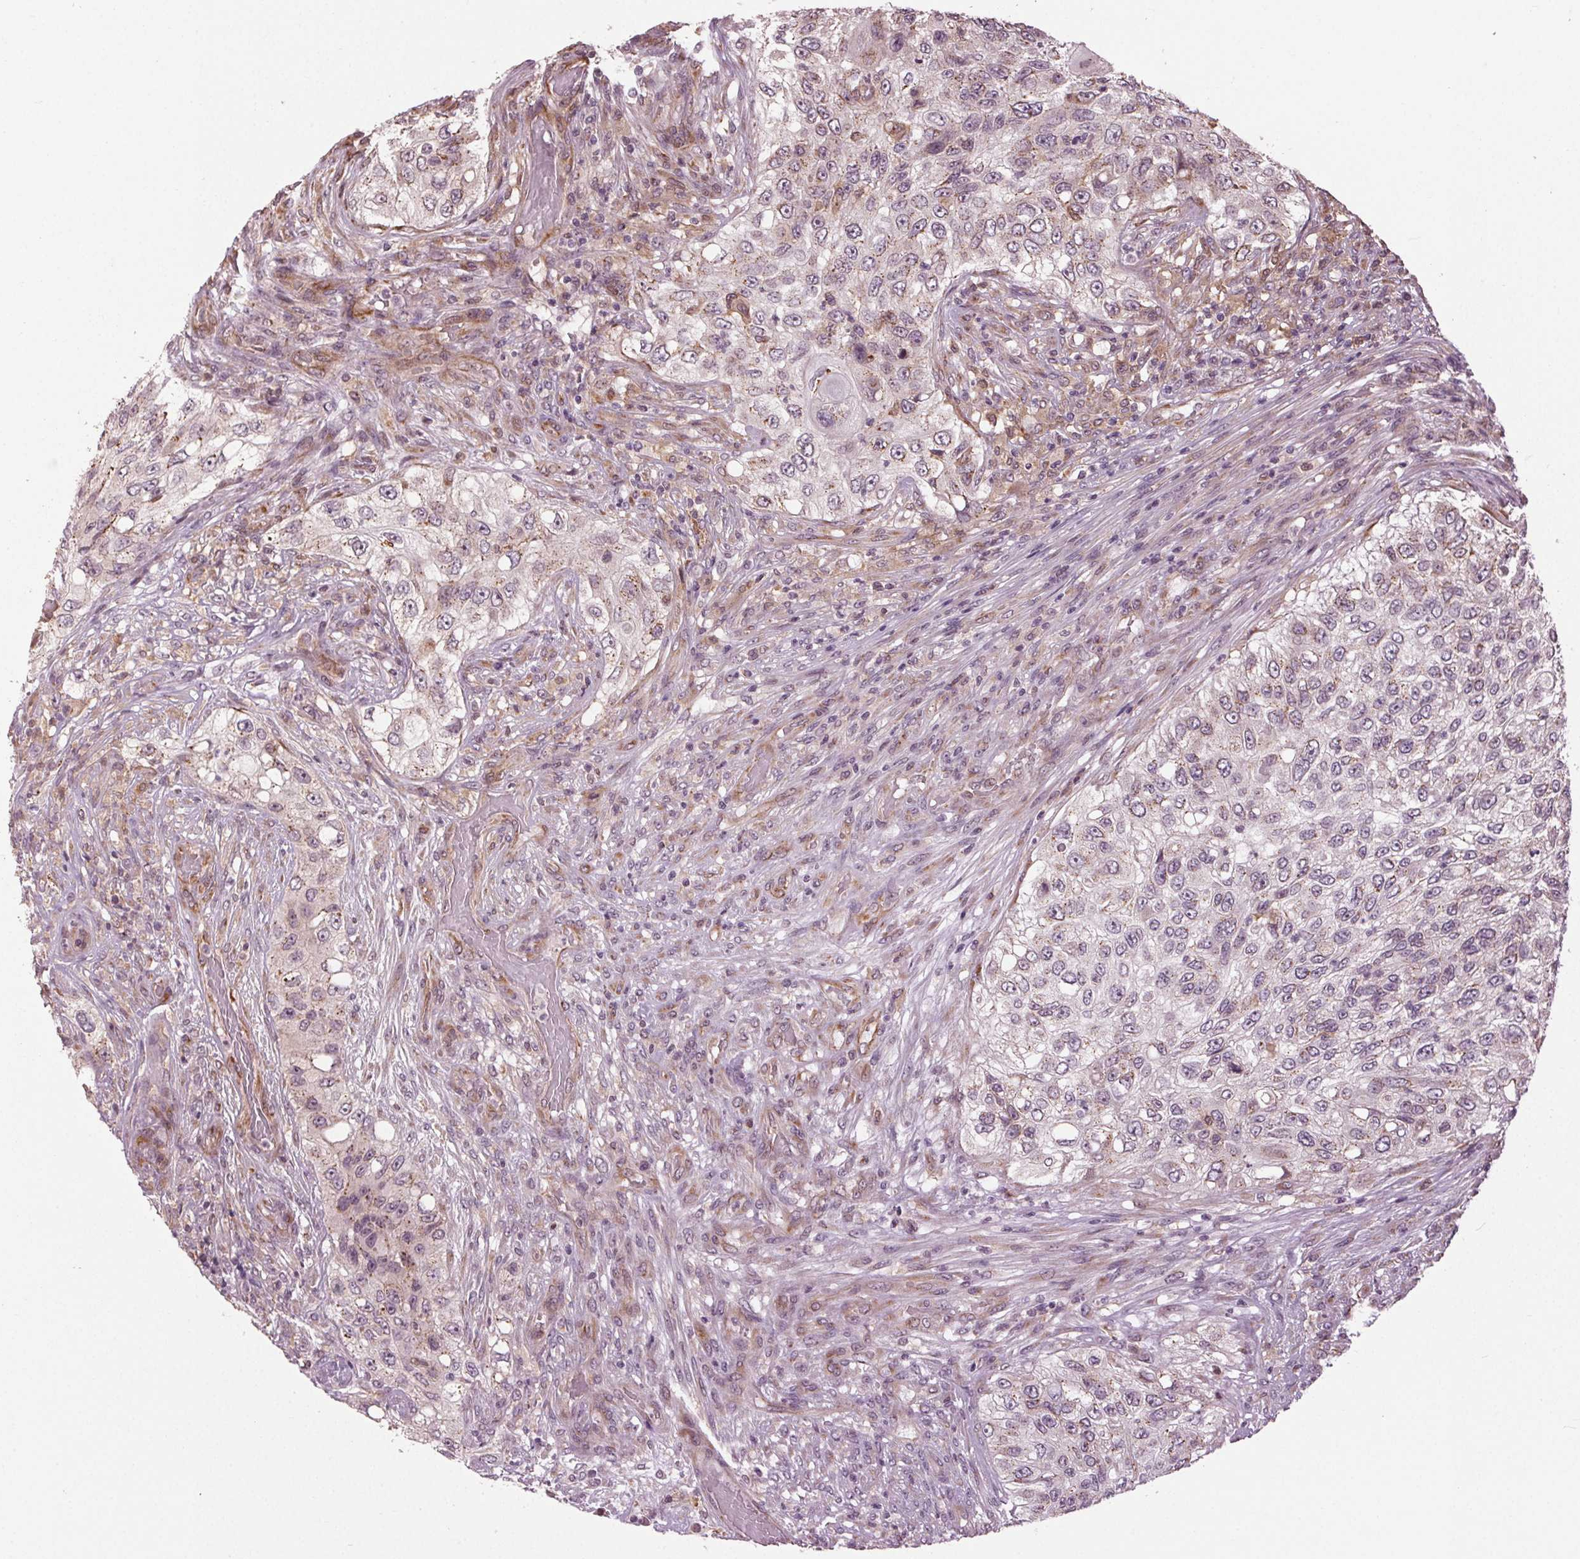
{"staining": {"intensity": "weak", "quantity": "<25%", "location": "cytoplasmic/membranous"}, "tissue": "urothelial cancer", "cell_type": "Tumor cells", "image_type": "cancer", "snomed": [{"axis": "morphology", "description": "Urothelial carcinoma, High grade"}, {"axis": "topography", "description": "Urinary bladder"}], "caption": "Protein analysis of urothelial carcinoma (high-grade) exhibits no significant staining in tumor cells.", "gene": "BSDC1", "patient": {"sex": "female", "age": 60}}